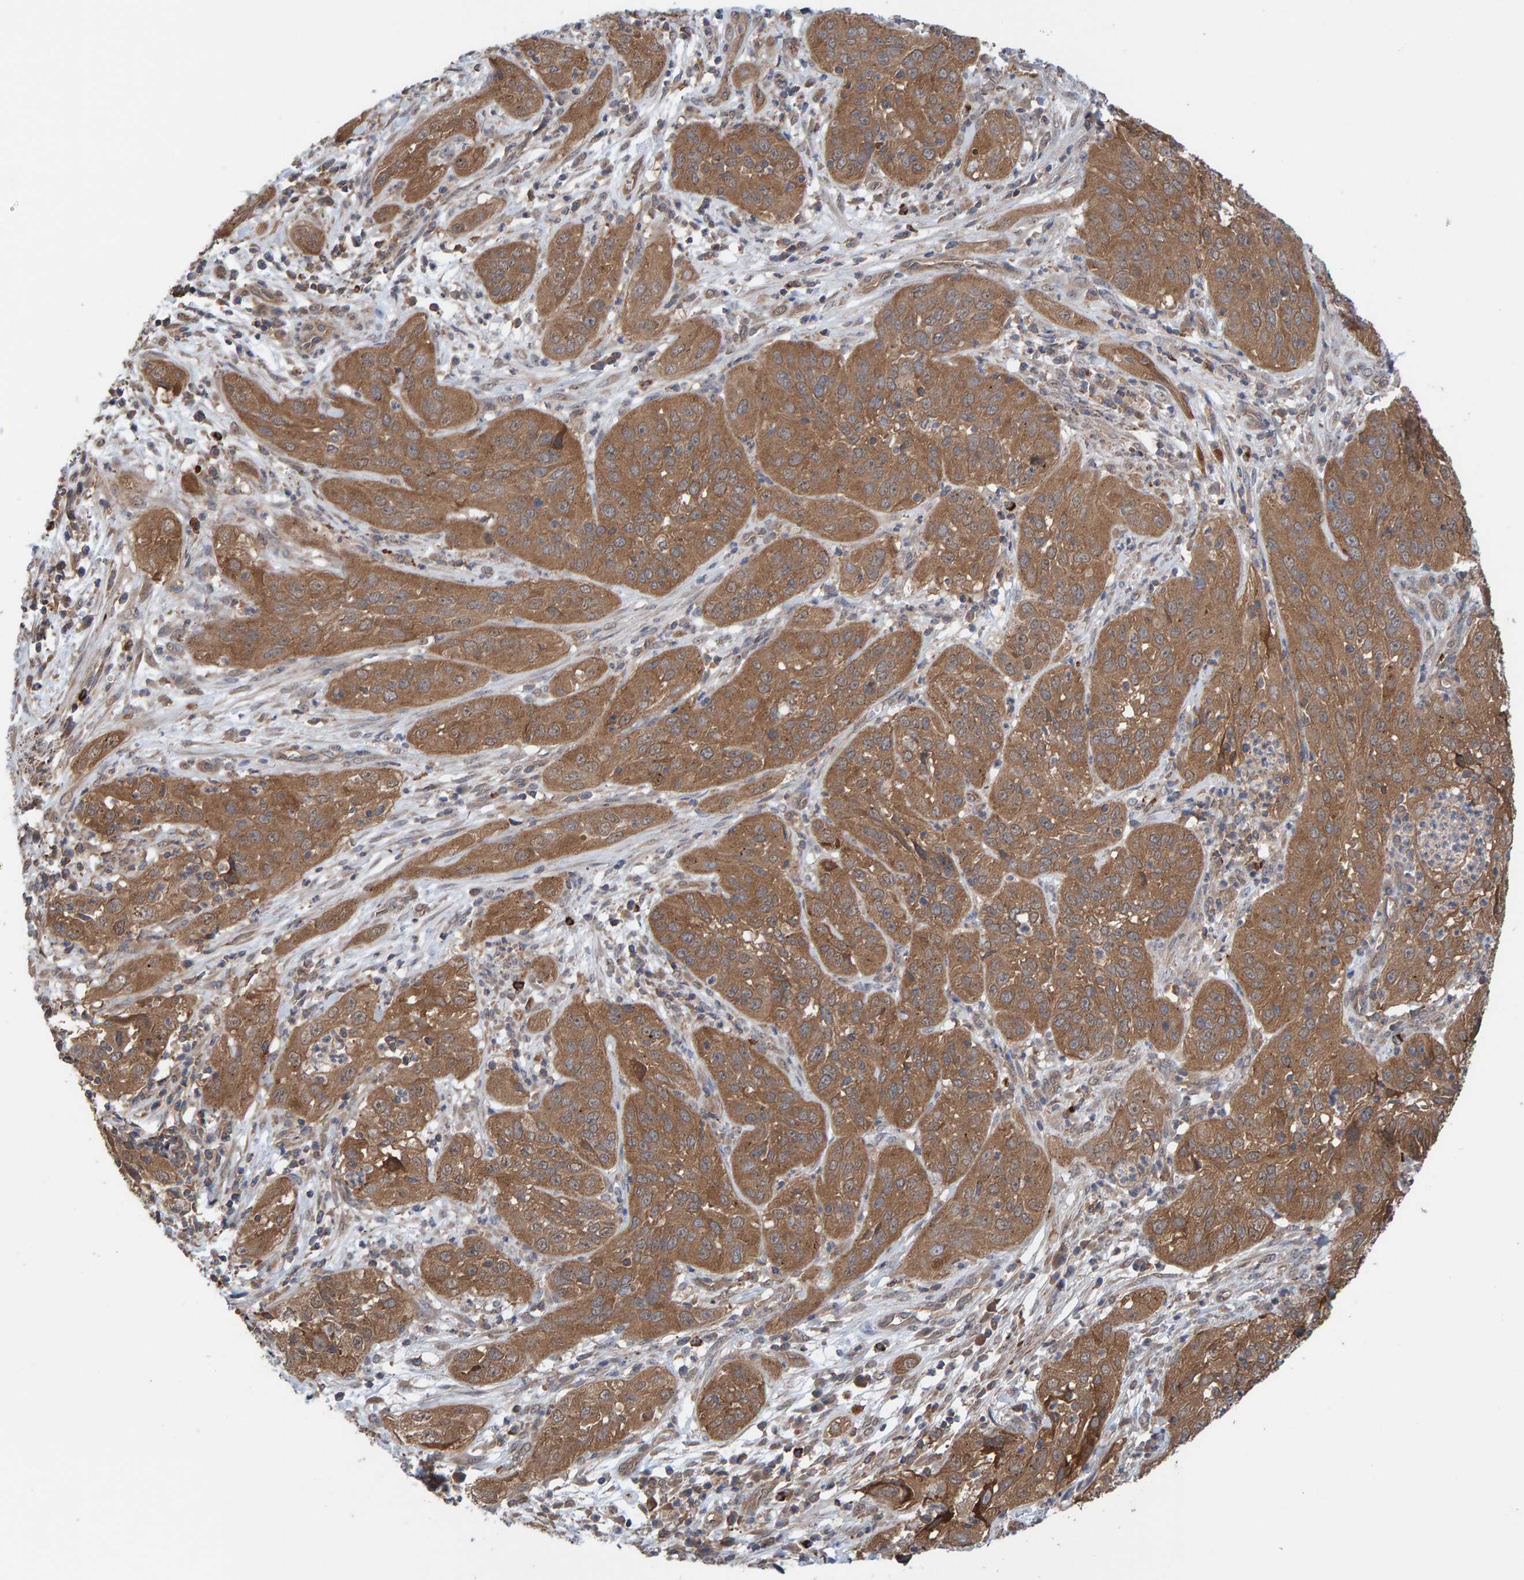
{"staining": {"intensity": "moderate", "quantity": ">75%", "location": "cytoplasmic/membranous"}, "tissue": "cervical cancer", "cell_type": "Tumor cells", "image_type": "cancer", "snomed": [{"axis": "morphology", "description": "Squamous cell carcinoma, NOS"}, {"axis": "topography", "description": "Cervix"}], "caption": "Moderate cytoplasmic/membranous staining is seen in about >75% of tumor cells in cervical squamous cell carcinoma. Immunohistochemistry (ihc) stains the protein of interest in brown and the nuclei are stained blue.", "gene": "LRSAM1", "patient": {"sex": "female", "age": 32}}